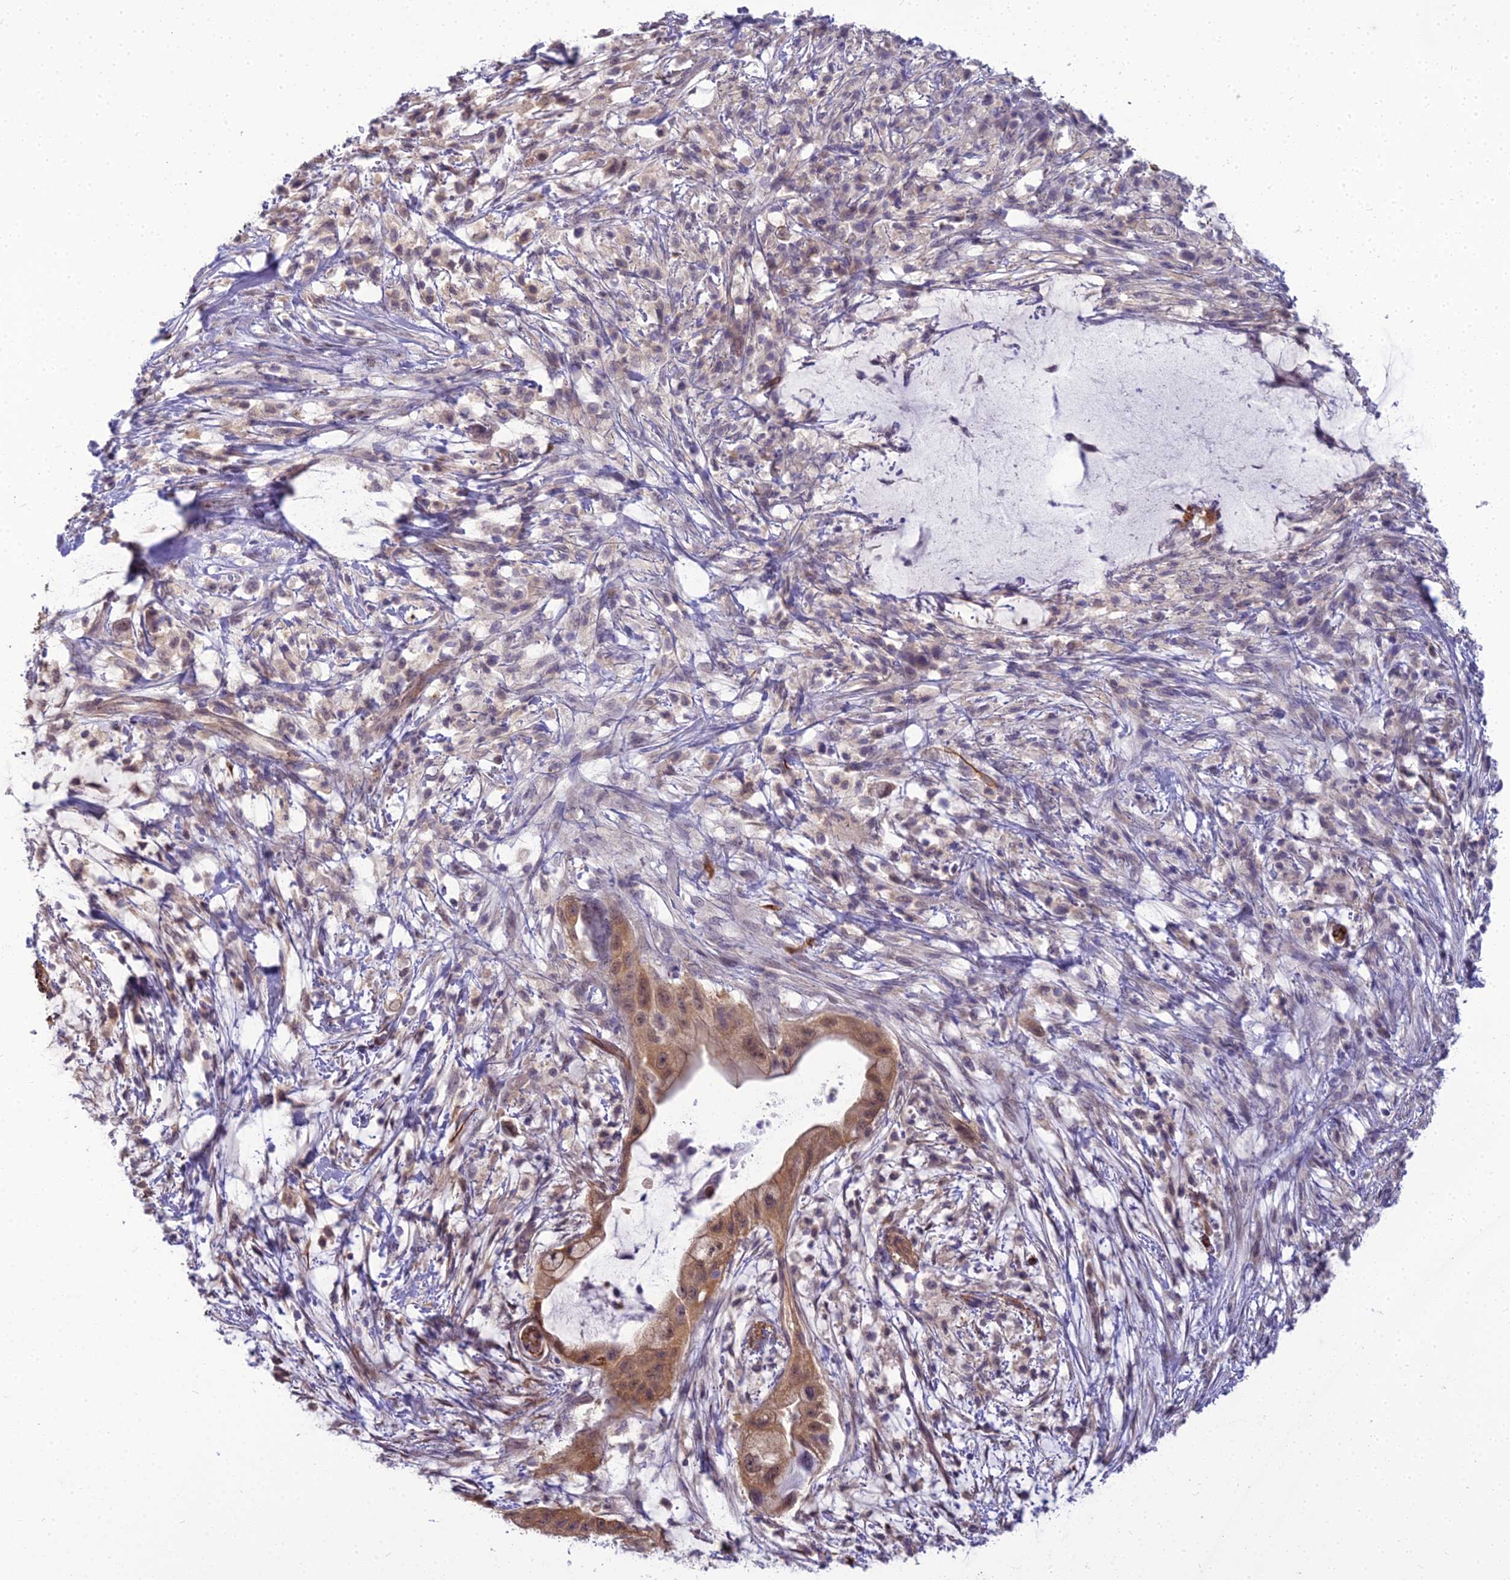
{"staining": {"intensity": "moderate", "quantity": ">75%", "location": "cytoplasmic/membranous,nuclear"}, "tissue": "pancreatic cancer", "cell_type": "Tumor cells", "image_type": "cancer", "snomed": [{"axis": "morphology", "description": "Adenocarcinoma, NOS"}, {"axis": "topography", "description": "Pancreas"}], "caption": "Brown immunohistochemical staining in human pancreatic cancer (adenocarcinoma) exhibits moderate cytoplasmic/membranous and nuclear staining in about >75% of tumor cells. The protein is shown in brown color, while the nuclei are stained blue.", "gene": "RGL3", "patient": {"sex": "male", "age": 48}}